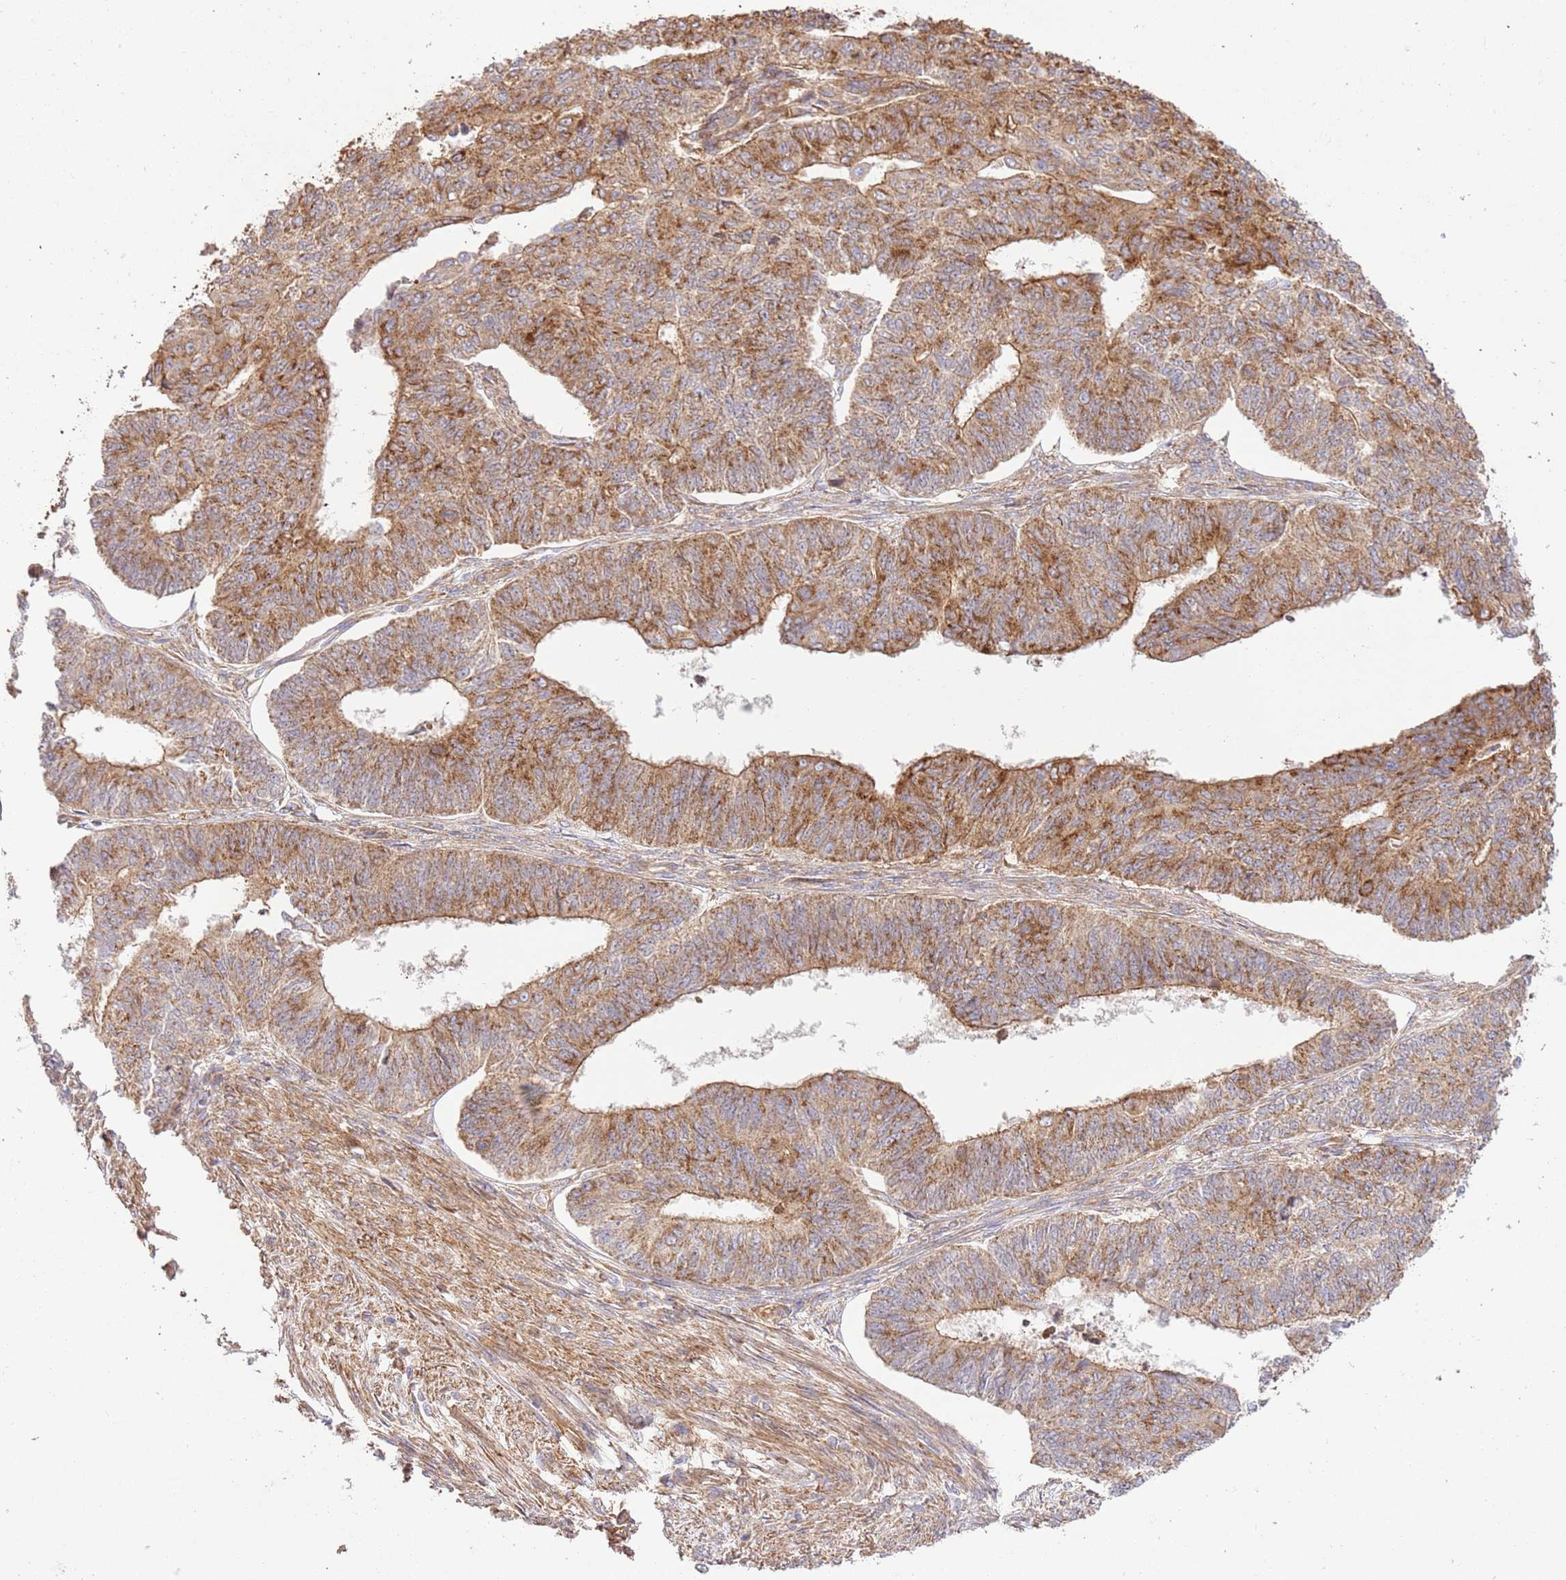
{"staining": {"intensity": "moderate", "quantity": ">75%", "location": "cytoplasmic/membranous"}, "tissue": "endometrial cancer", "cell_type": "Tumor cells", "image_type": "cancer", "snomed": [{"axis": "morphology", "description": "Adenocarcinoma, NOS"}, {"axis": "topography", "description": "Endometrium"}], "caption": "DAB immunohistochemical staining of adenocarcinoma (endometrial) displays moderate cytoplasmic/membranous protein expression in approximately >75% of tumor cells.", "gene": "ZBTB39", "patient": {"sex": "female", "age": 32}}